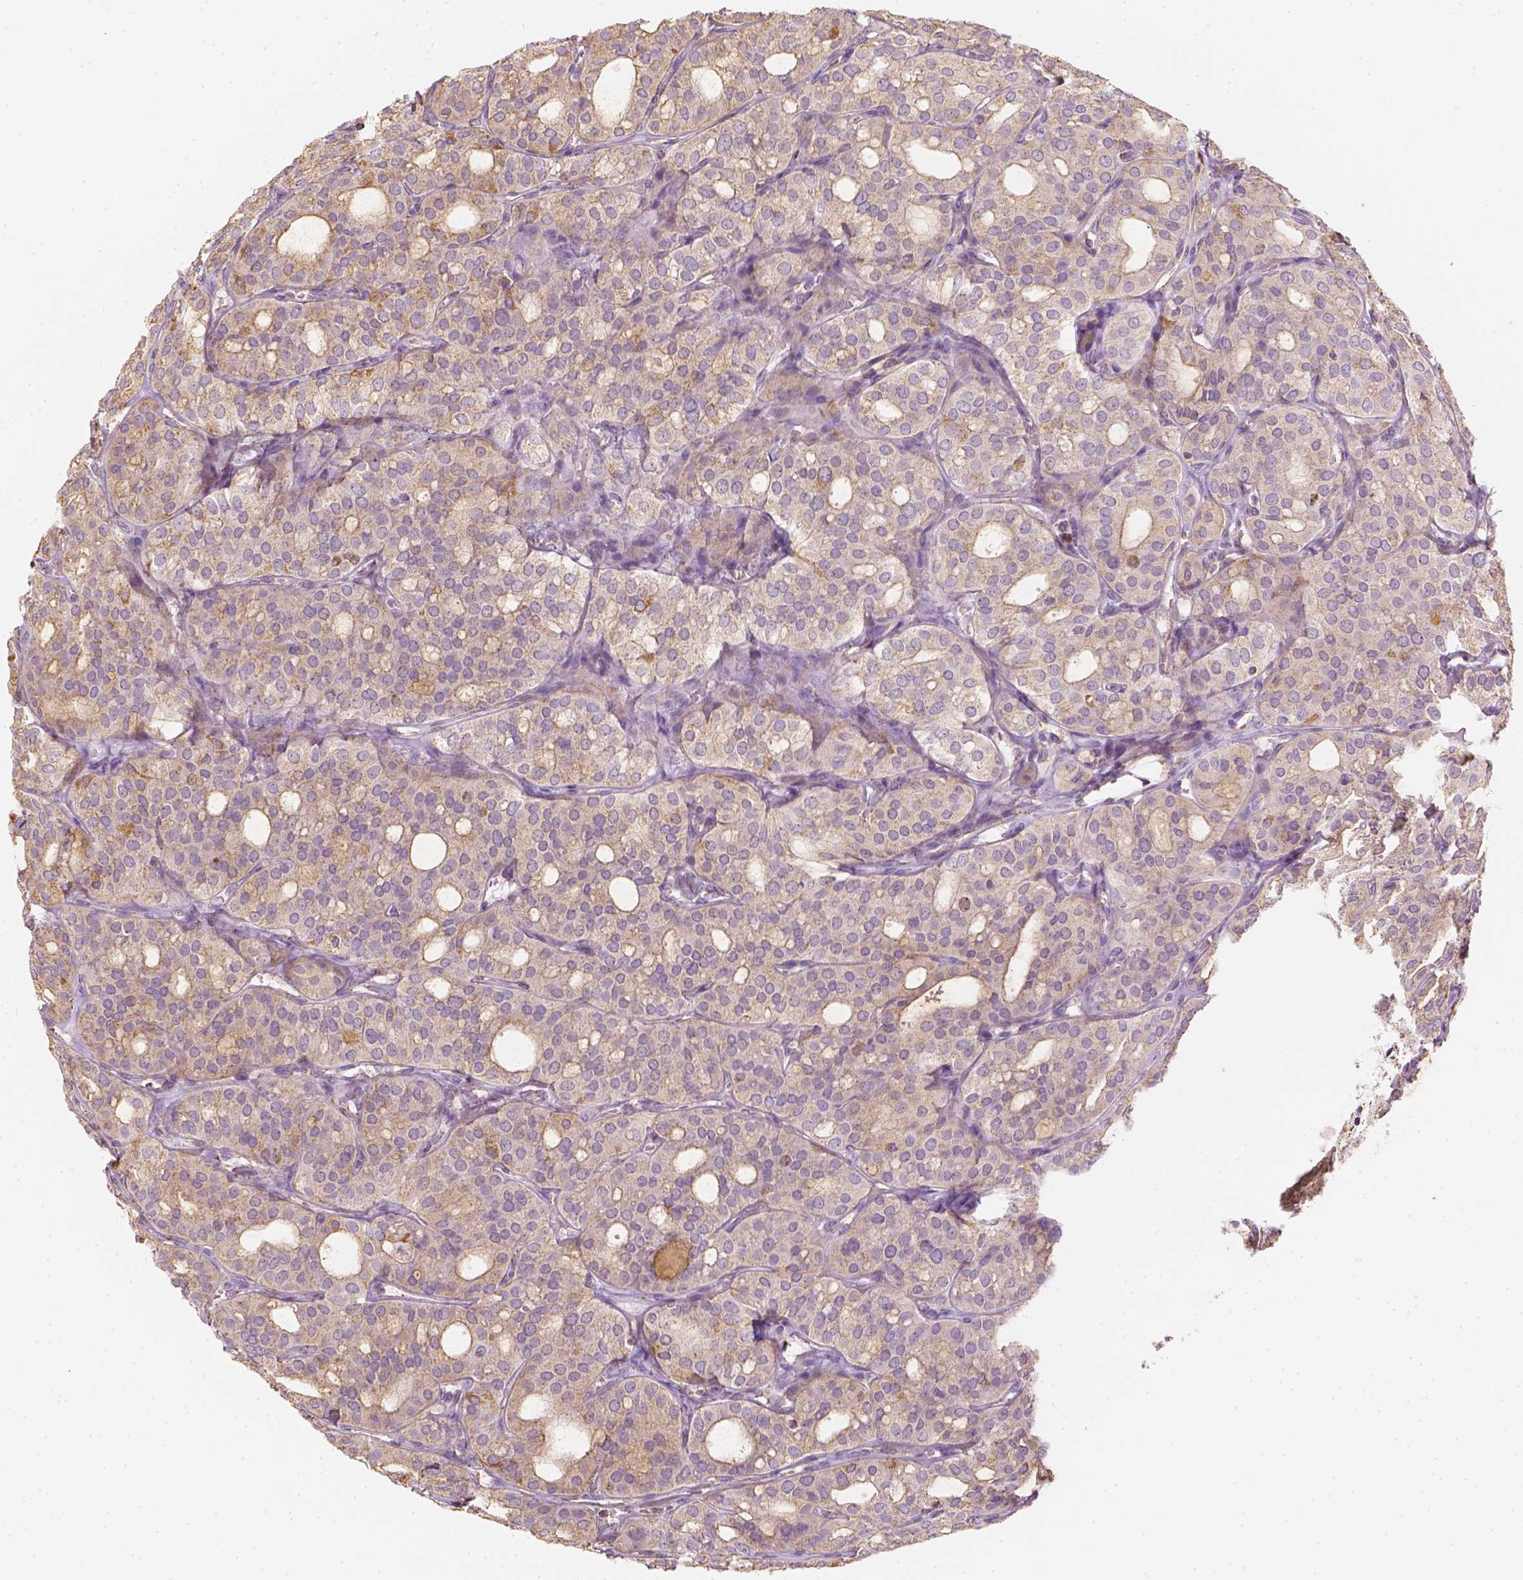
{"staining": {"intensity": "moderate", "quantity": ">75%", "location": "cytoplasmic/membranous"}, "tissue": "thyroid cancer", "cell_type": "Tumor cells", "image_type": "cancer", "snomed": [{"axis": "morphology", "description": "Follicular adenoma carcinoma, NOS"}, {"axis": "topography", "description": "Thyroid gland"}], "caption": "Protein positivity by IHC shows moderate cytoplasmic/membranous positivity in about >75% of tumor cells in thyroid cancer.", "gene": "LCA5", "patient": {"sex": "male", "age": 75}}